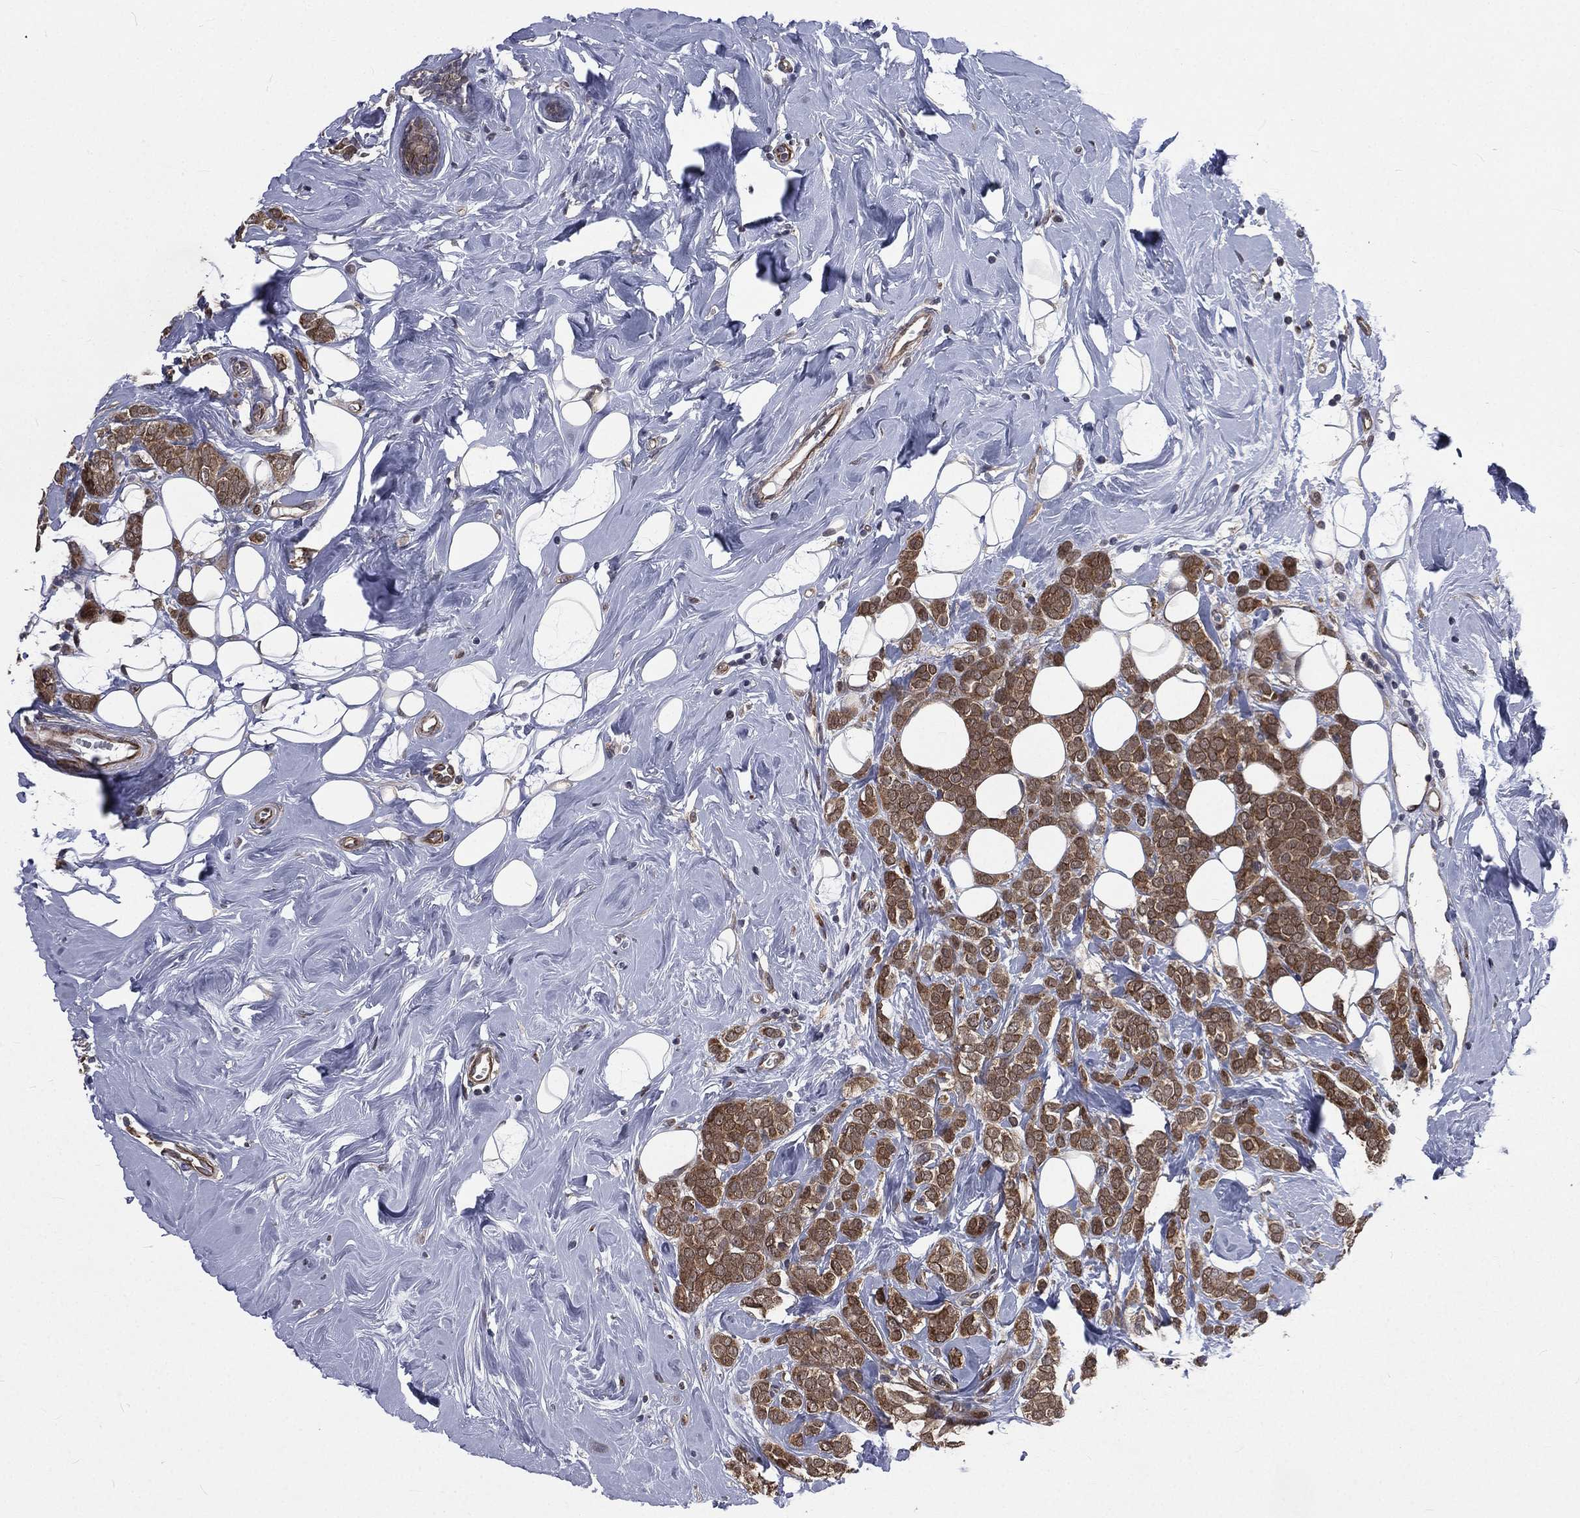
{"staining": {"intensity": "moderate", "quantity": ">75%", "location": "cytoplasmic/membranous"}, "tissue": "breast cancer", "cell_type": "Tumor cells", "image_type": "cancer", "snomed": [{"axis": "morphology", "description": "Lobular carcinoma"}, {"axis": "topography", "description": "Breast"}], "caption": "Breast cancer (lobular carcinoma) stained with a protein marker reveals moderate staining in tumor cells.", "gene": "ARL3", "patient": {"sex": "female", "age": 49}}